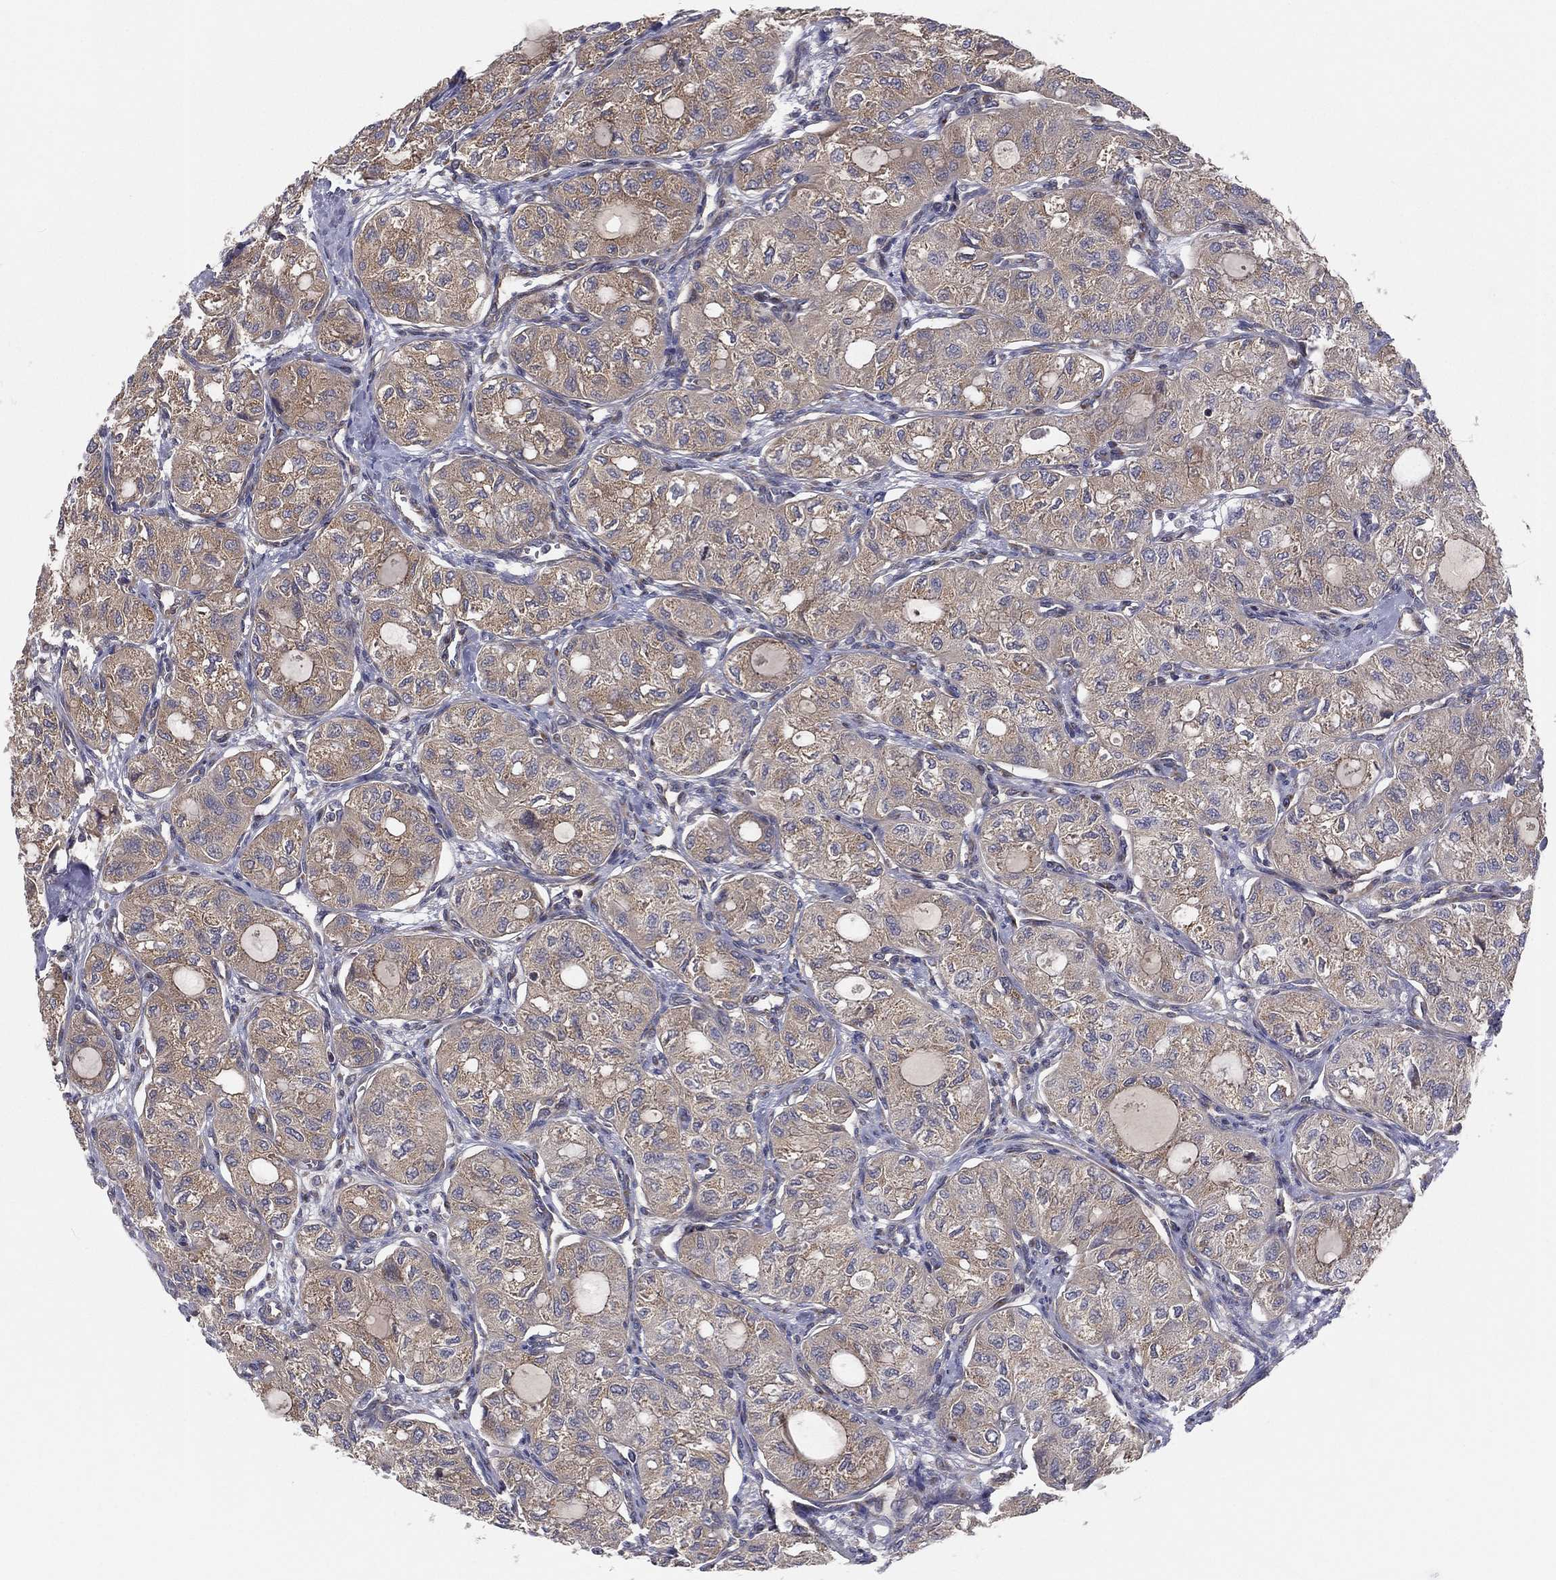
{"staining": {"intensity": "negative", "quantity": "none", "location": "none"}, "tissue": "thyroid cancer", "cell_type": "Tumor cells", "image_type": "cancer", "snomed": [{"axis": "morphology", "description": "Follicular adenoma carcinoma, NOS"}, {"axis": "topography", "description": "Thyroid gland"}], "caption": "Thyroid cancer (follicular adenoma carcinoma) stained for a protein using immunohistochemistry displays no staining tumor cells.", "gene": "EIF2B5", "patient": {"sex": "male", "age": 75}}